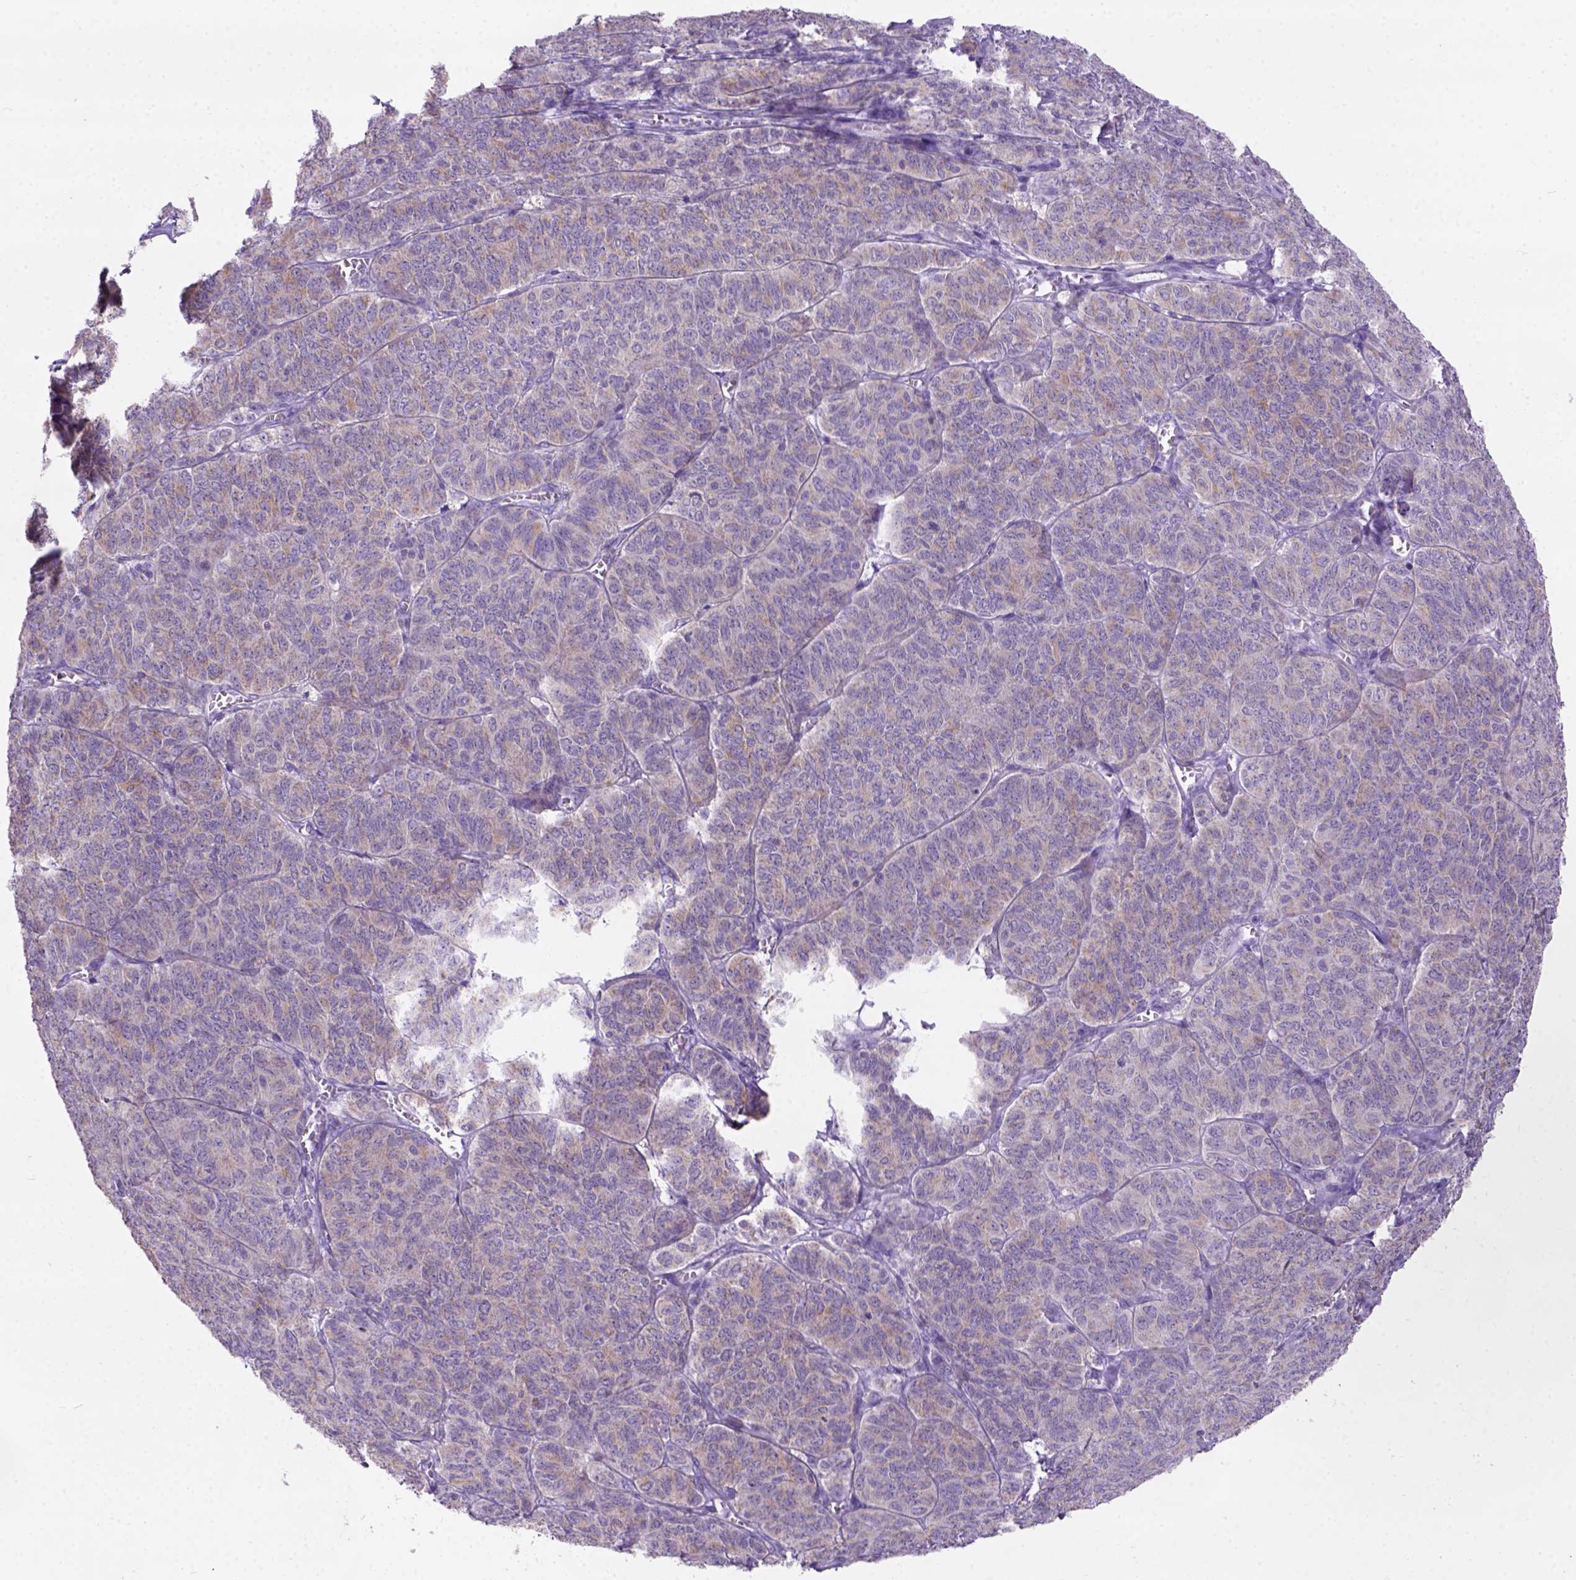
{"staining": {"intensity": "weak", "quantity": ">75%", "location": "cytoplasmic/membranous"}, "tissue": "ovarian cancer", "cell_type": "Tumor cells", "image_type": "cancer", "snomed": [{"axis": "morphology", "description": "Carcinoma, endometroid"}, {"axis": "topography", "description": "Ovary"}], "caption": "Immunohistochemical staining of ovarian cancer demonstrates low levels of weak cytoplasmic/membranous protein expression in approximately >75% of tumor cells. (DAB (3,3'-diaminobenzidine) = brown stain, brightfield microscopy at high magnification).", "gene": "L2HGDH", "patient": {"sex": "female", "age": 80}}